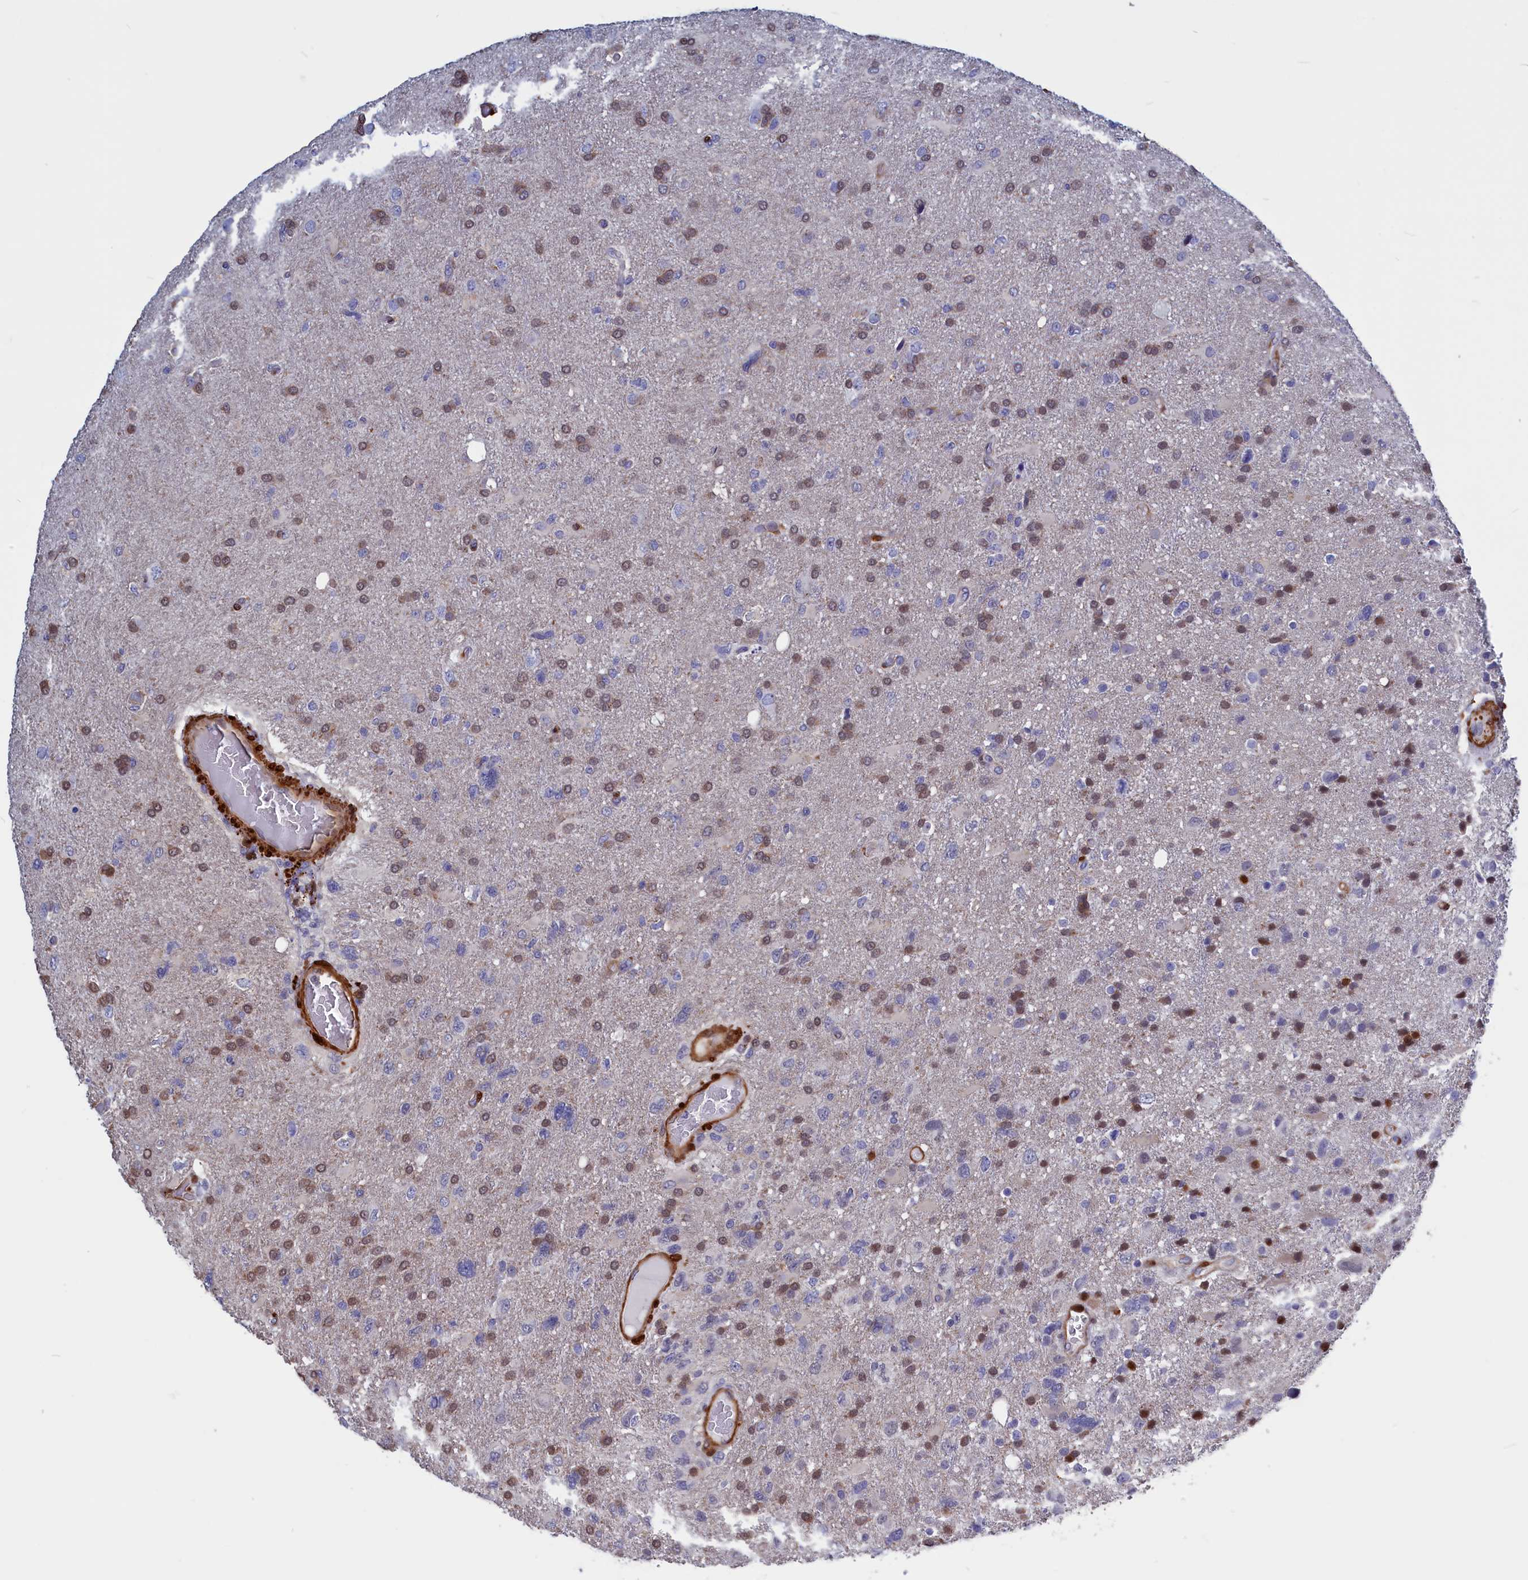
{"staining": {"intensity": "moderate", "quantity": "25%-75%", "location": "nuclear"}, "tissue": "glioma", "cell_type": "Tumor cells", "image_type": "cancer", "snomed": [{"axis": "morphology", "description": "Glioma, malignant, High grade"}, {"axis": "topography", "description": "Brain"}], "caption": "The histopathology image demonstrates immunohistochemical staining of glioma. There is moderate nuclear staining is identified in approximately 25%-75% of tumor cells.", "gene": "CRIP1", "patient": {"sex": "male", "age": 61}}